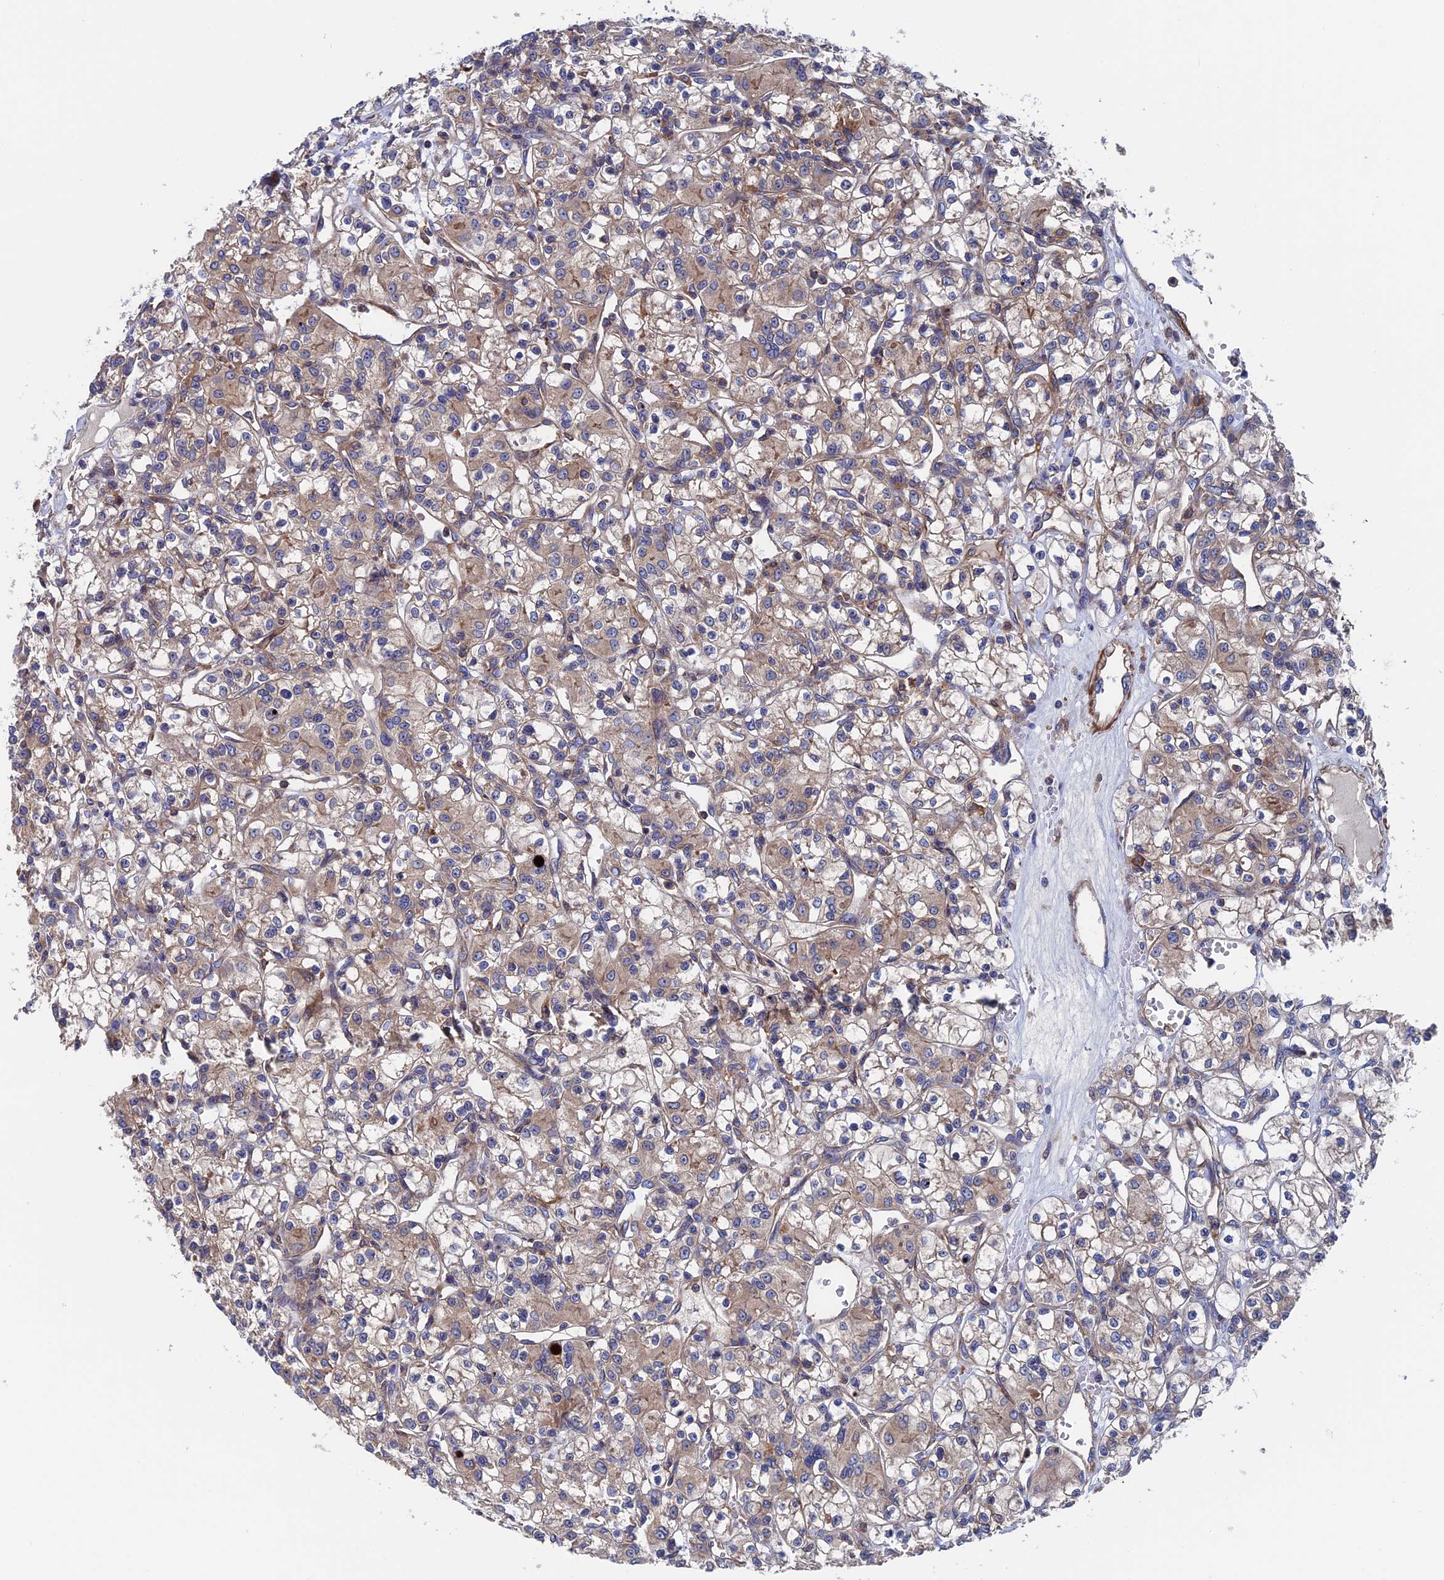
{"staining": {"intensity": "weak", "quantity": "25%-75%", "location": "cytoplasmic/membranous"}, "tissue": "renal cancer", "cell_type": "Tumor cells", "image_type": "cancer", "snomed": [{"axis": "morphology", "description": "Adenocarcinoma, NOS"}, {"axis": "topography", "description": "Kidney"}], "caption": "Renal cancer tissue reveals weak cytoplasmic/membranous expression in about 25%-75% of tumor cells, visualized by immunohistochemistry. The staining is performed using DAB brown chromogen to label protein expression. The nuclei are counter-stained blue using hematoxylin.", "gene": "DNAJC3", "patient": {"sex": "female", "age": 59}}